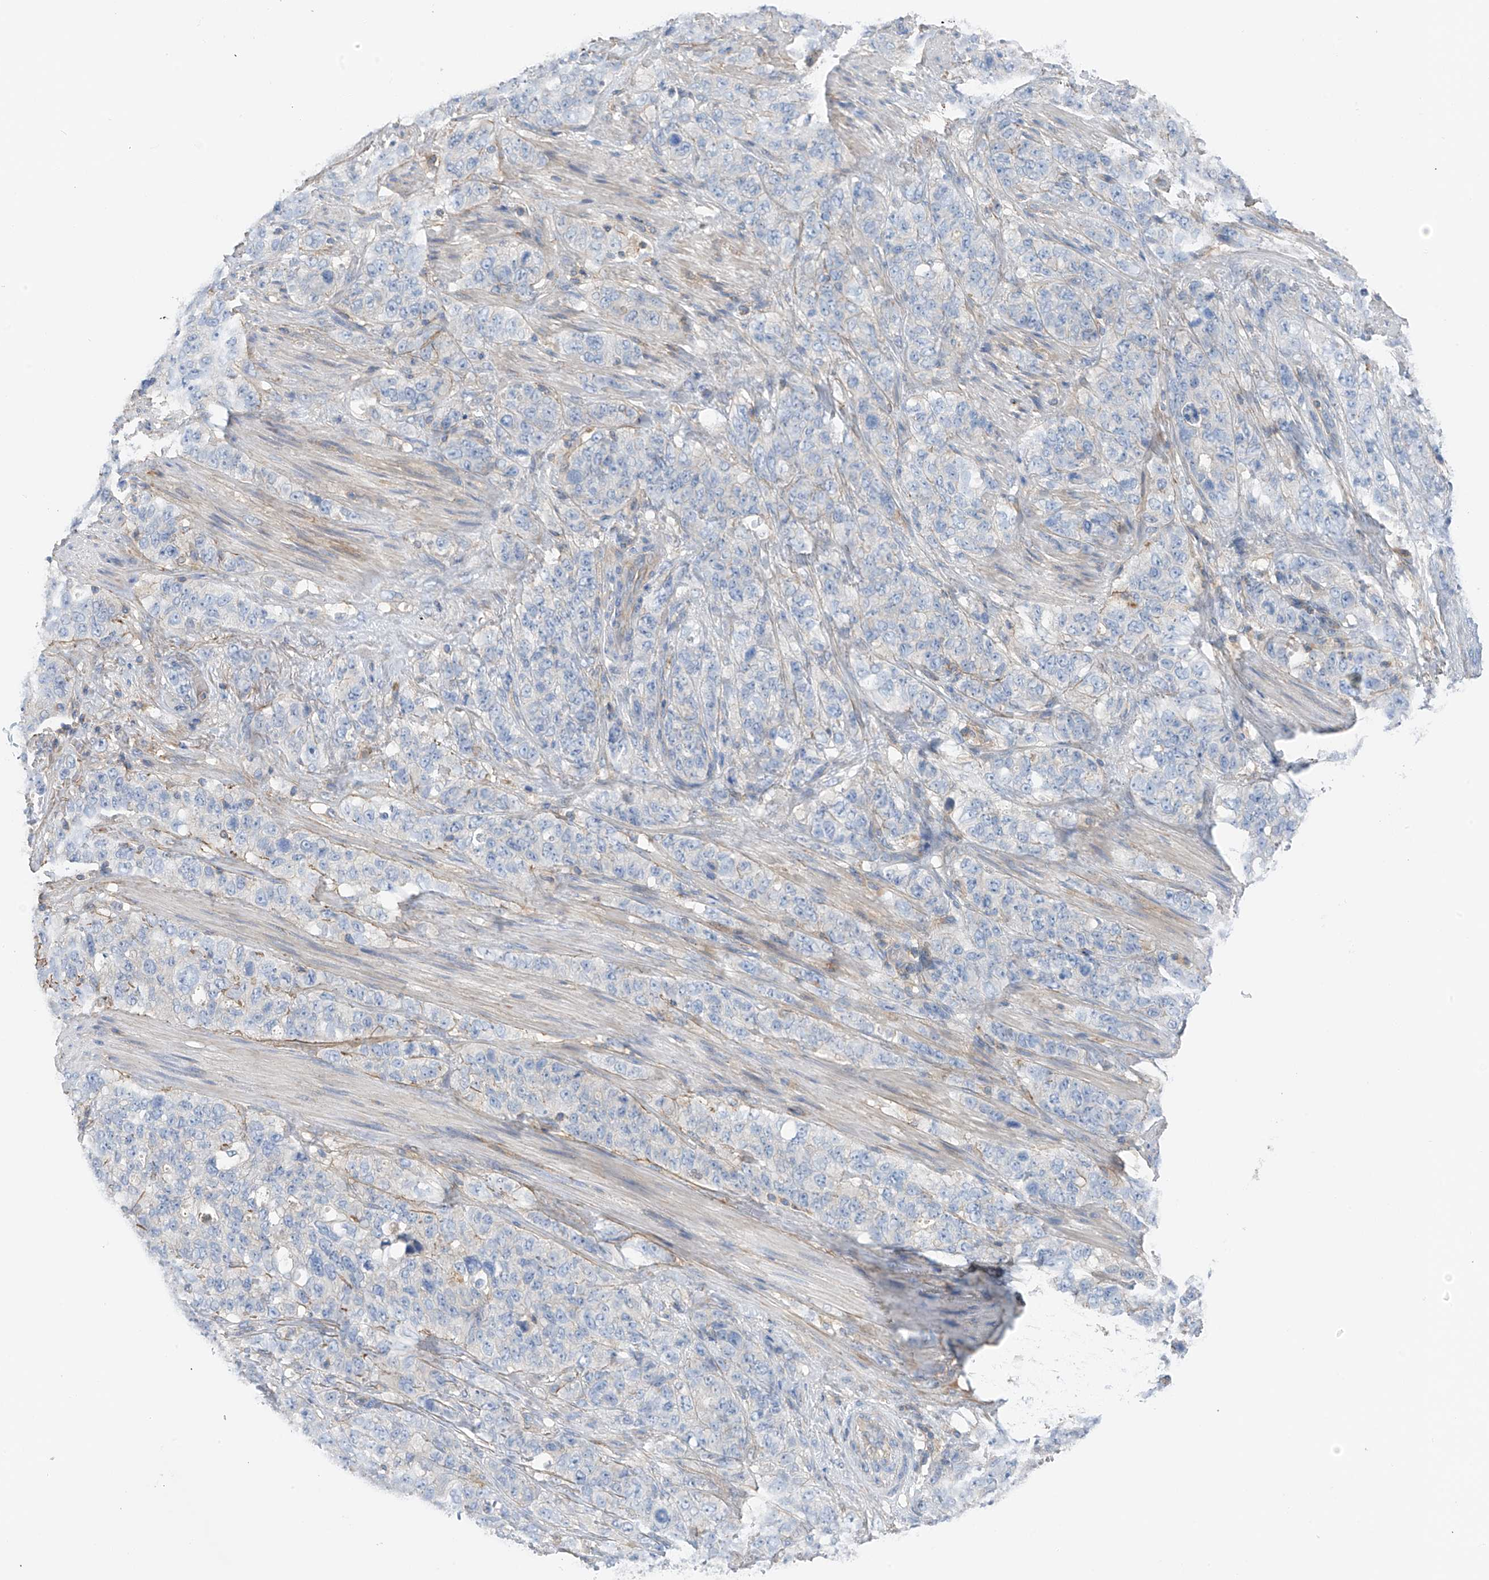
{"staining": {"intensity": "negative", "quantity": "none", "location": "none"}, "tissue": "stomach cancer", "cell_type": "Tumor cells", "image_type": "cancer", "snomed": [{"axis": "morphology", "description": "Adenocarcinoma, NOS"}, {"axis": "topography", "description": "Stomach"}], "caption": "This is a histopathology image of immunohistochemistry staining of stomach cancer, which shows no expression in tumor cells. The staining is performed using DAB brown chromogen with nuclei counter-stained in using hematoxylin.", "gene": "NALCN", "patient": {"sex": "male", "age": 48}}